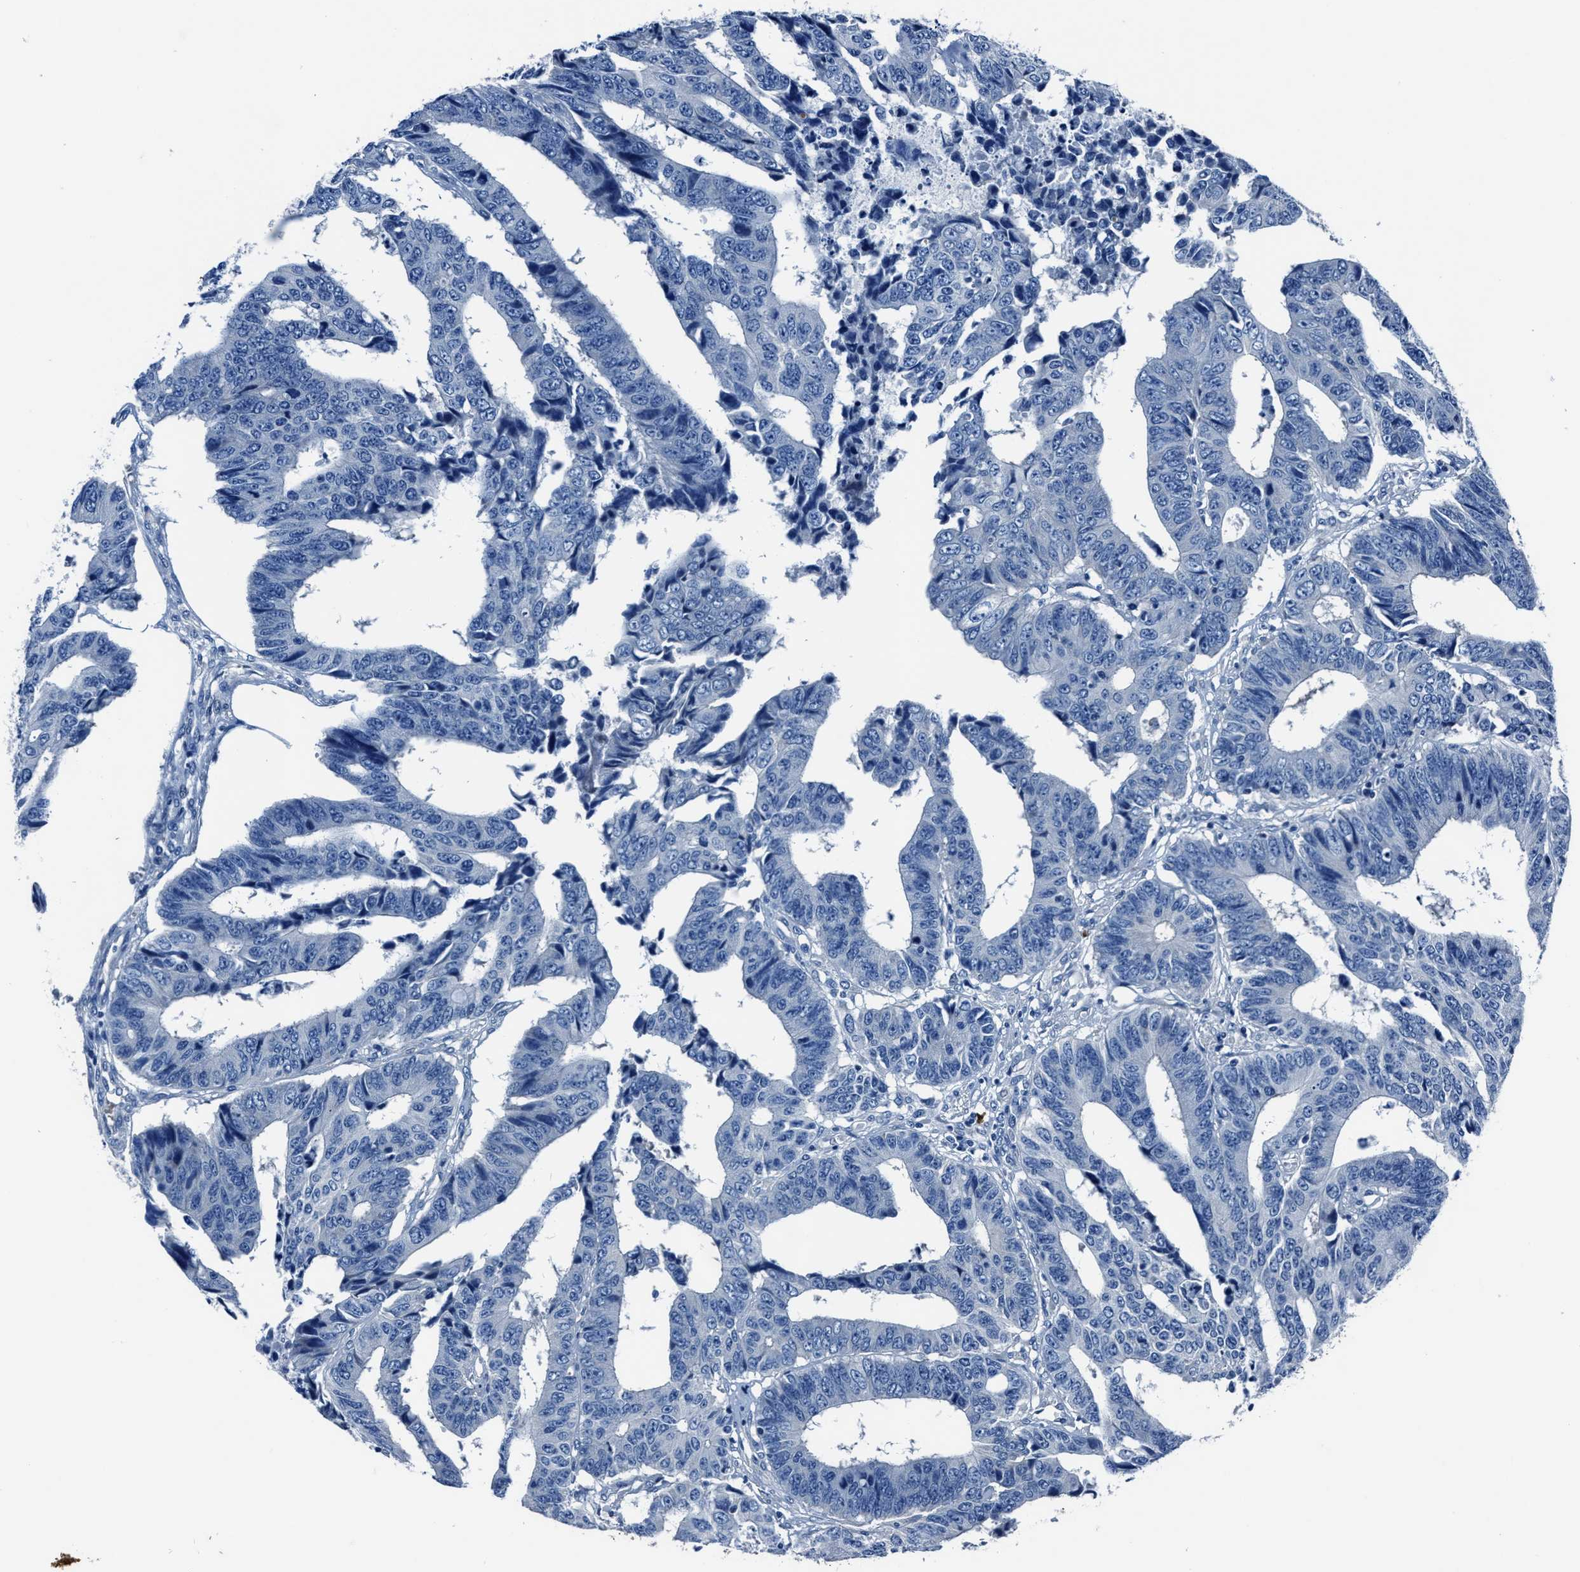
{"staining": {"intensity": "negative", "quantity": "none", "location": "none"}, "tissue": "colorectal cancer", "cell_type": "Tumor cells", "image_type": "cancer", "snomed": [{"axis": "morphology", "description": "Adenocarcinoma, NOS"}, {"axis": "topography", "description": "Rectum"}], "caption": "This is a image of immunohistochemistry staining of colorectal cancer, which shows no staining in tumor cells.", "gene": "NACAD", "patient": {"sex": "male", "age": 84}}